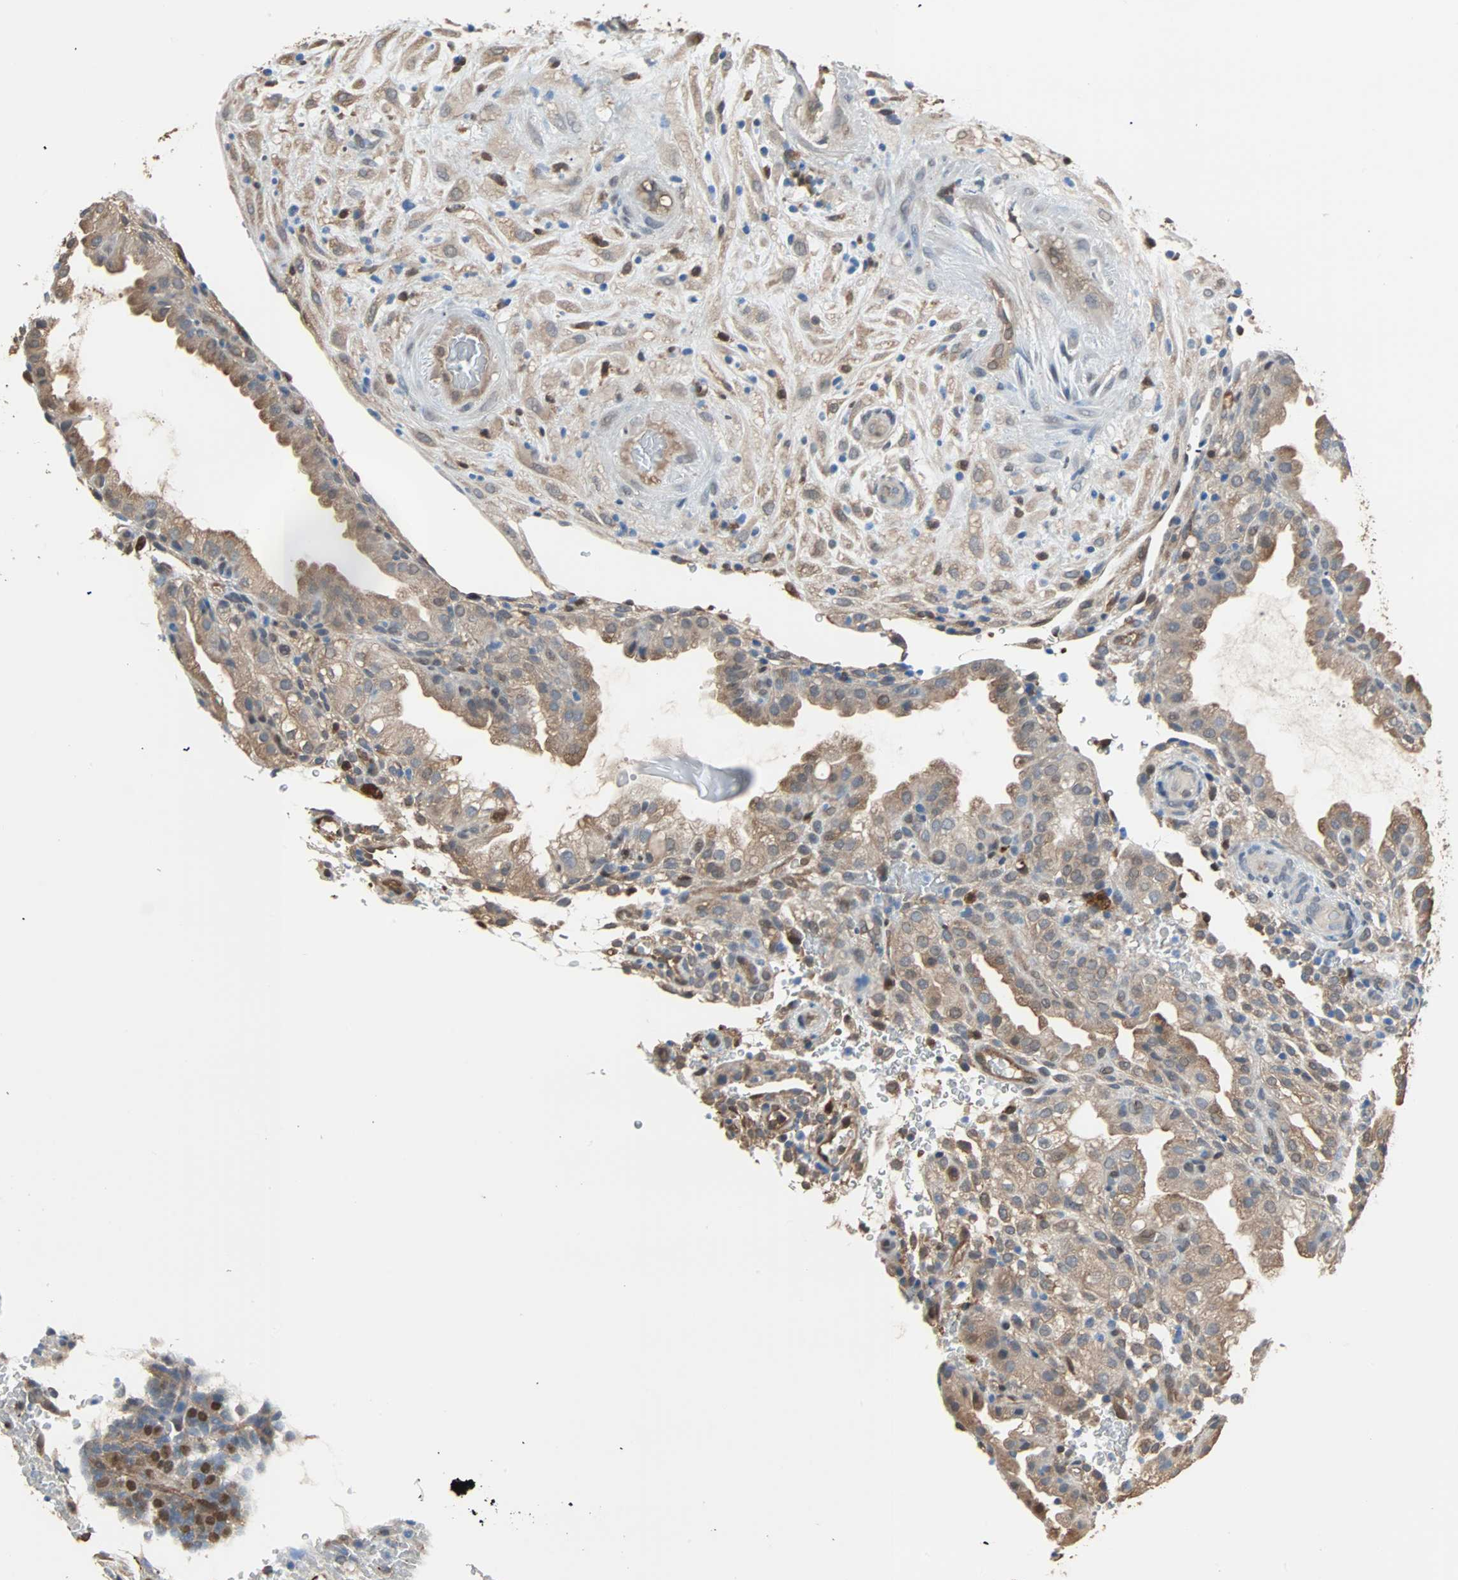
{"staining": {"intensity": "moderate", "quantity": ">75%", "location": "cytoplasmic/membranous"}, "tissue": "placenta", "cell_type": "Decidual cells", "image_type": "normal", "snomed": [{"axis": "morphology", "description": "Normal tissue, NOS"}, {"axis": "topography", "description": "Placenta"}], "caption": "This histopathology image demonstrates immunohistochemistry staining of unremarkable human placenta, with medium moderate cytoplasmic/membranous positivity in approximately >75% of decidual cells.", "gene": "PRDX1", "patient": {"sex": "female", "age": 19}}